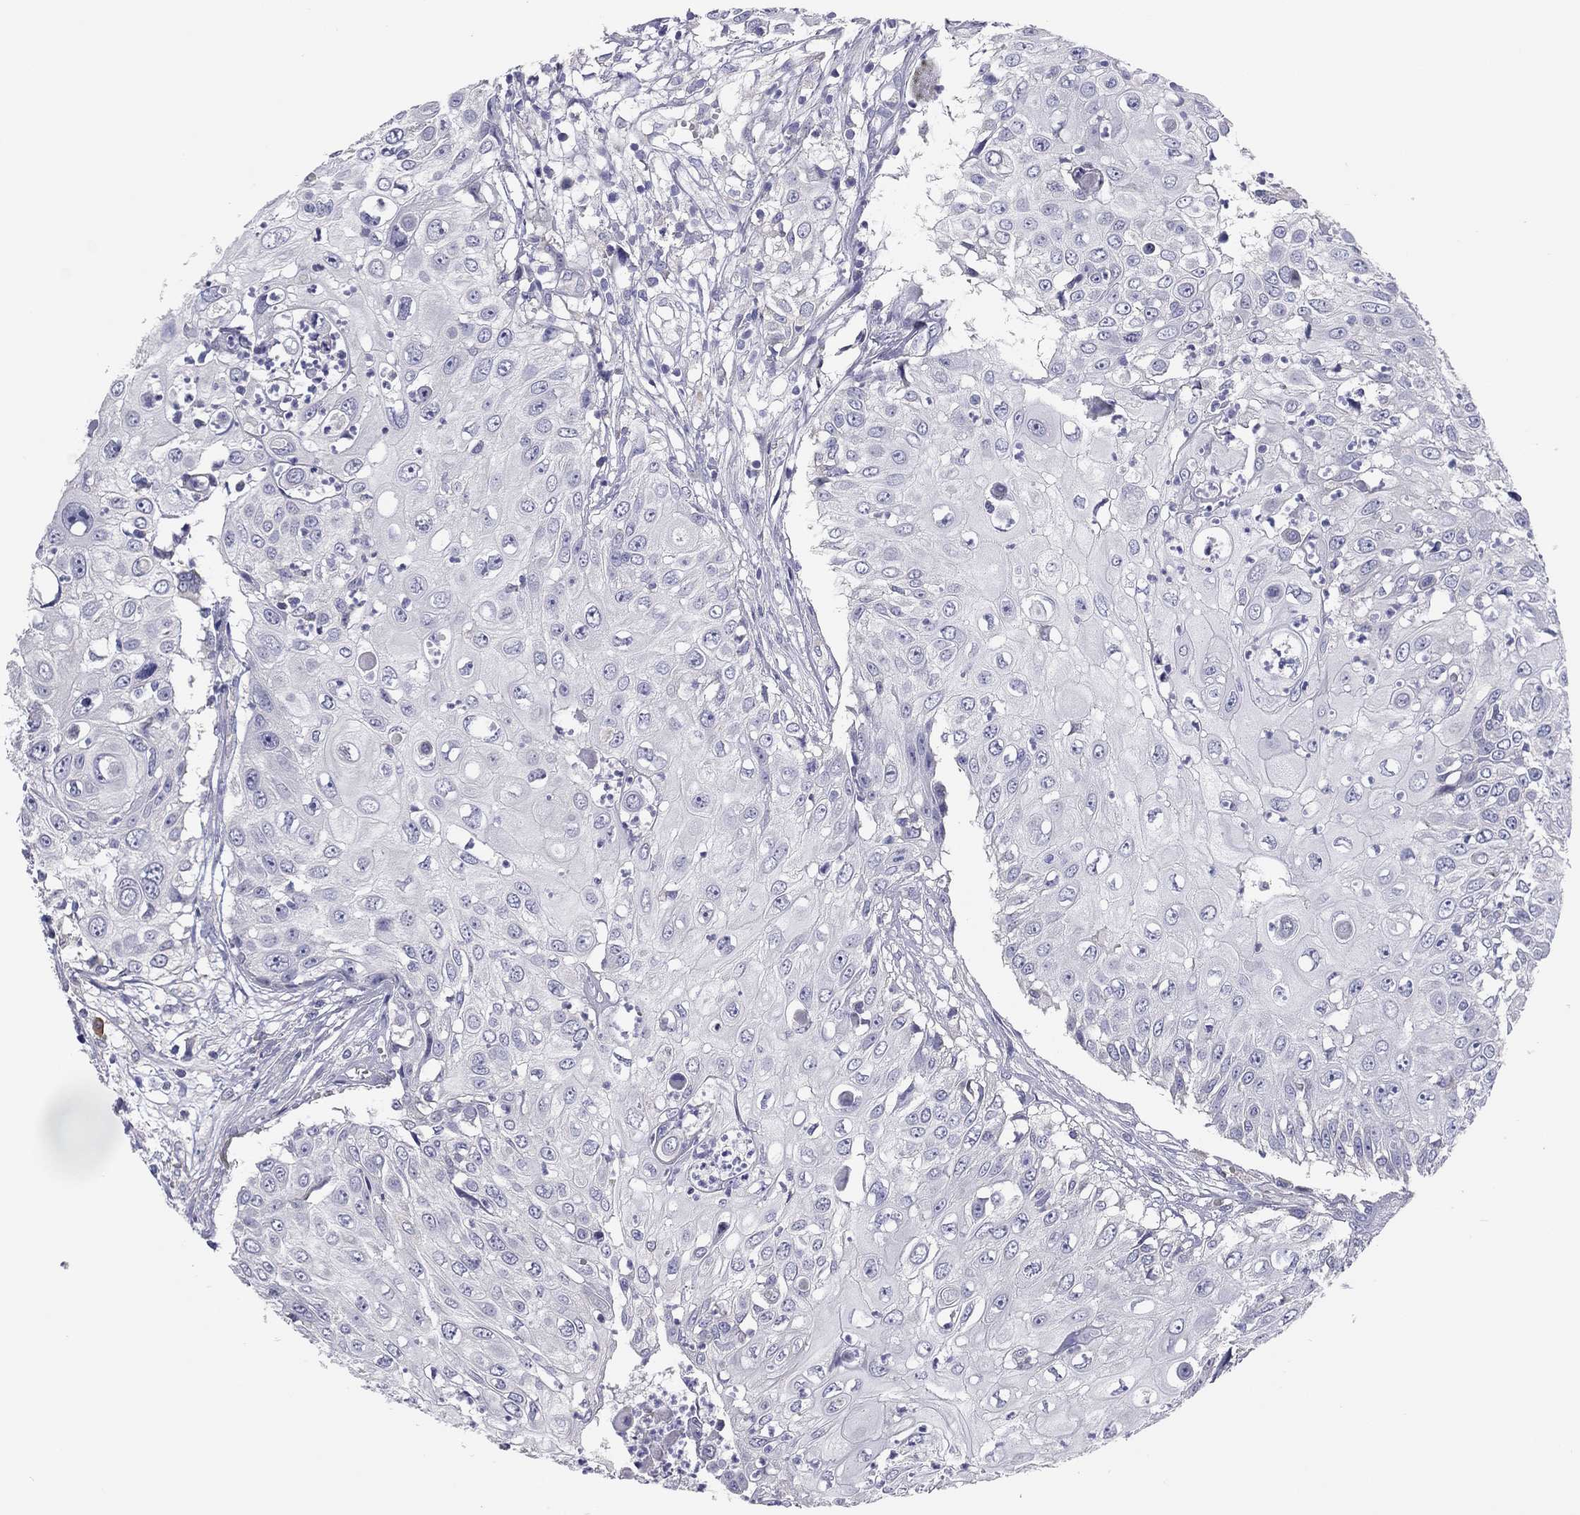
{"staining": {"intensity": "negative", "quantity": "none", "location": "none"}, "tissue": "urothelial cancer", "cell_type": "Tumor cells", "image_type": "cancer", "snomed": [{"axis": "morphology", "description": "Urothelial carcinoma, High grade"}, {"axis": "topography", "description": "Urinary bladder"}], "caption": "This is an immunohistochemistry histopathology image of urothelial carcinoma (high-grade). There is no expression in tumor cells.", "gene": "GRK7", "patient": {"sex": "female", "age": 79}}